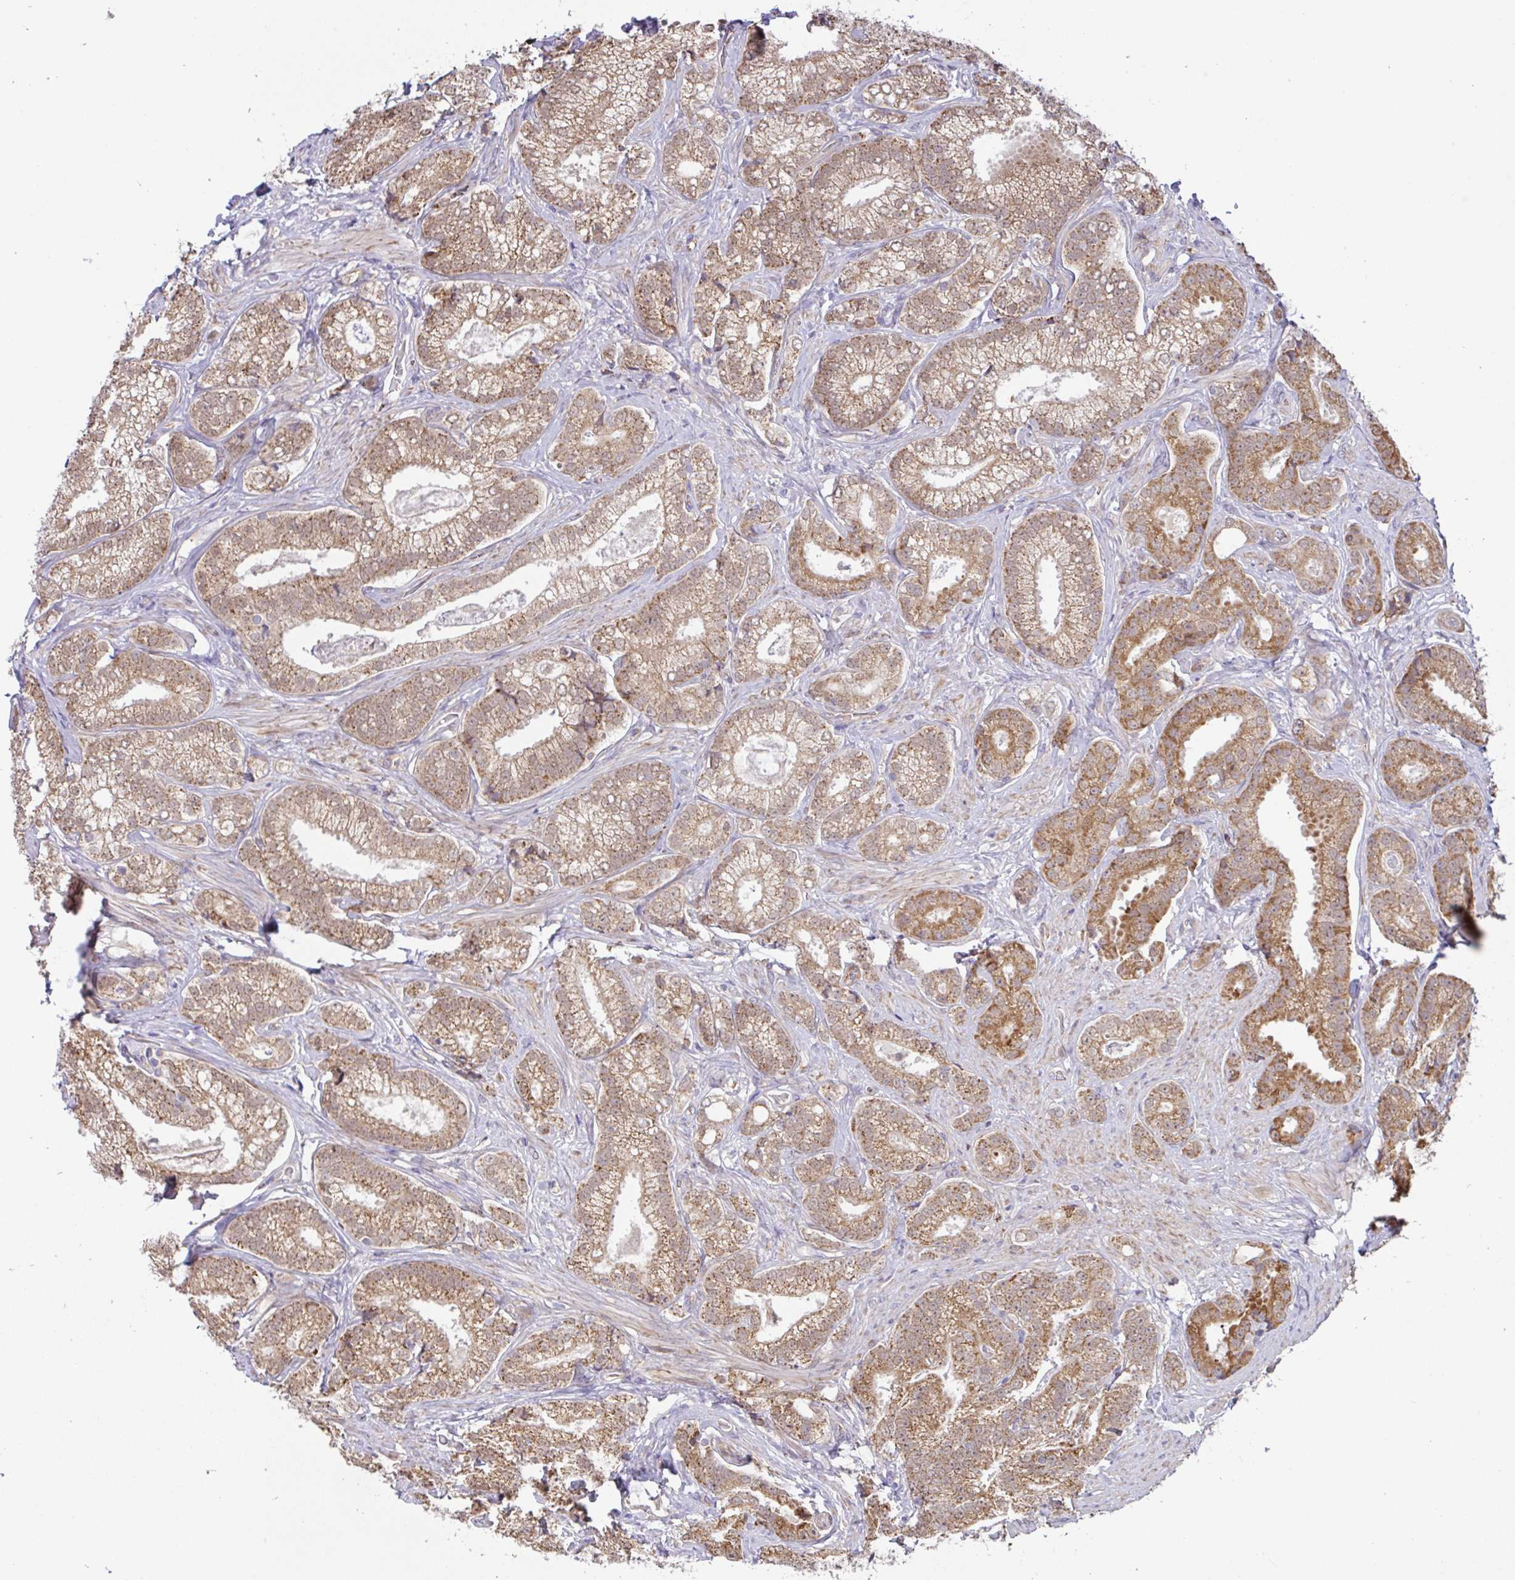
{"staining": {"intensity": "moderate", "quantity": ">75%", "location": "cytoplasmic/membranous,nuclear"}, "tissue": "prostate cancer", "cell_type": "Tumor cells", "image_type": "cancer", "snomed": [{"axis": "morphology", "description": "Adenocarcinoma, Low grade"}, {"axis": "topography", "description": "Prostate"}], "caption": "Immunohistochemistry (DAB) staining of human low-grade adenocarcinoma (prostate) reveals moderate cytoplasmic/membranous and nuclear protein expression in approximately >75% of tumor cells.", "gene": "DLEU7", "patient": {"sex": "male", "age": 63}}